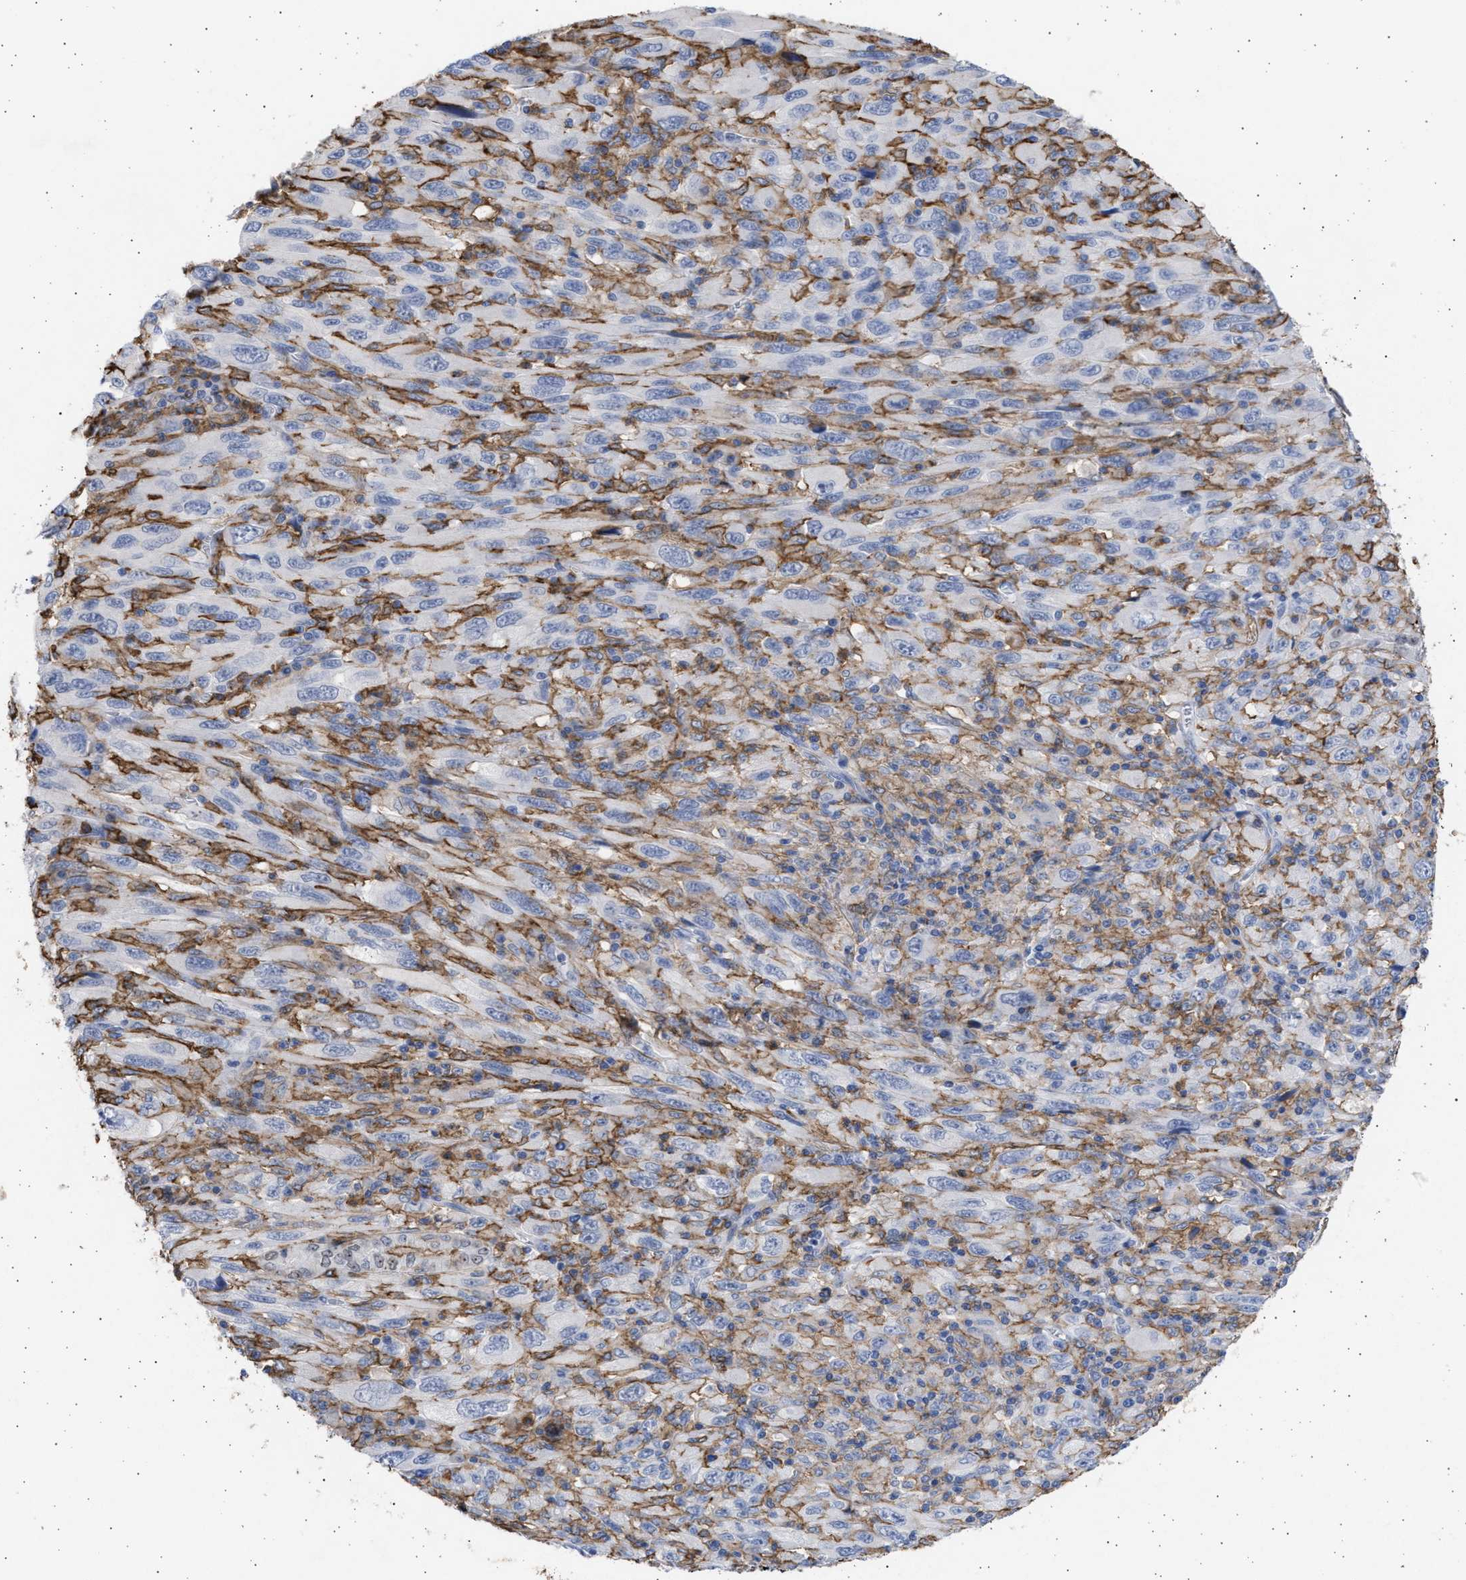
{"staining": {"intensity": "negative", "quantity": "none", "location": "none"}, "tissue": "melanoma", "cell_type": "Tumor cells", "image_type": "cancer", "snomed": [{"axis": "morphology", "description": "Malignant melanoma, Metastatic site"}, {"axis": "topography", "description": "Skin"}], "caption": "Tumor cells show no significant staining in malignant melanoma (metastatic site).", "gene": "FCER1A", "patient": {"sex": "female", "age": 56}}